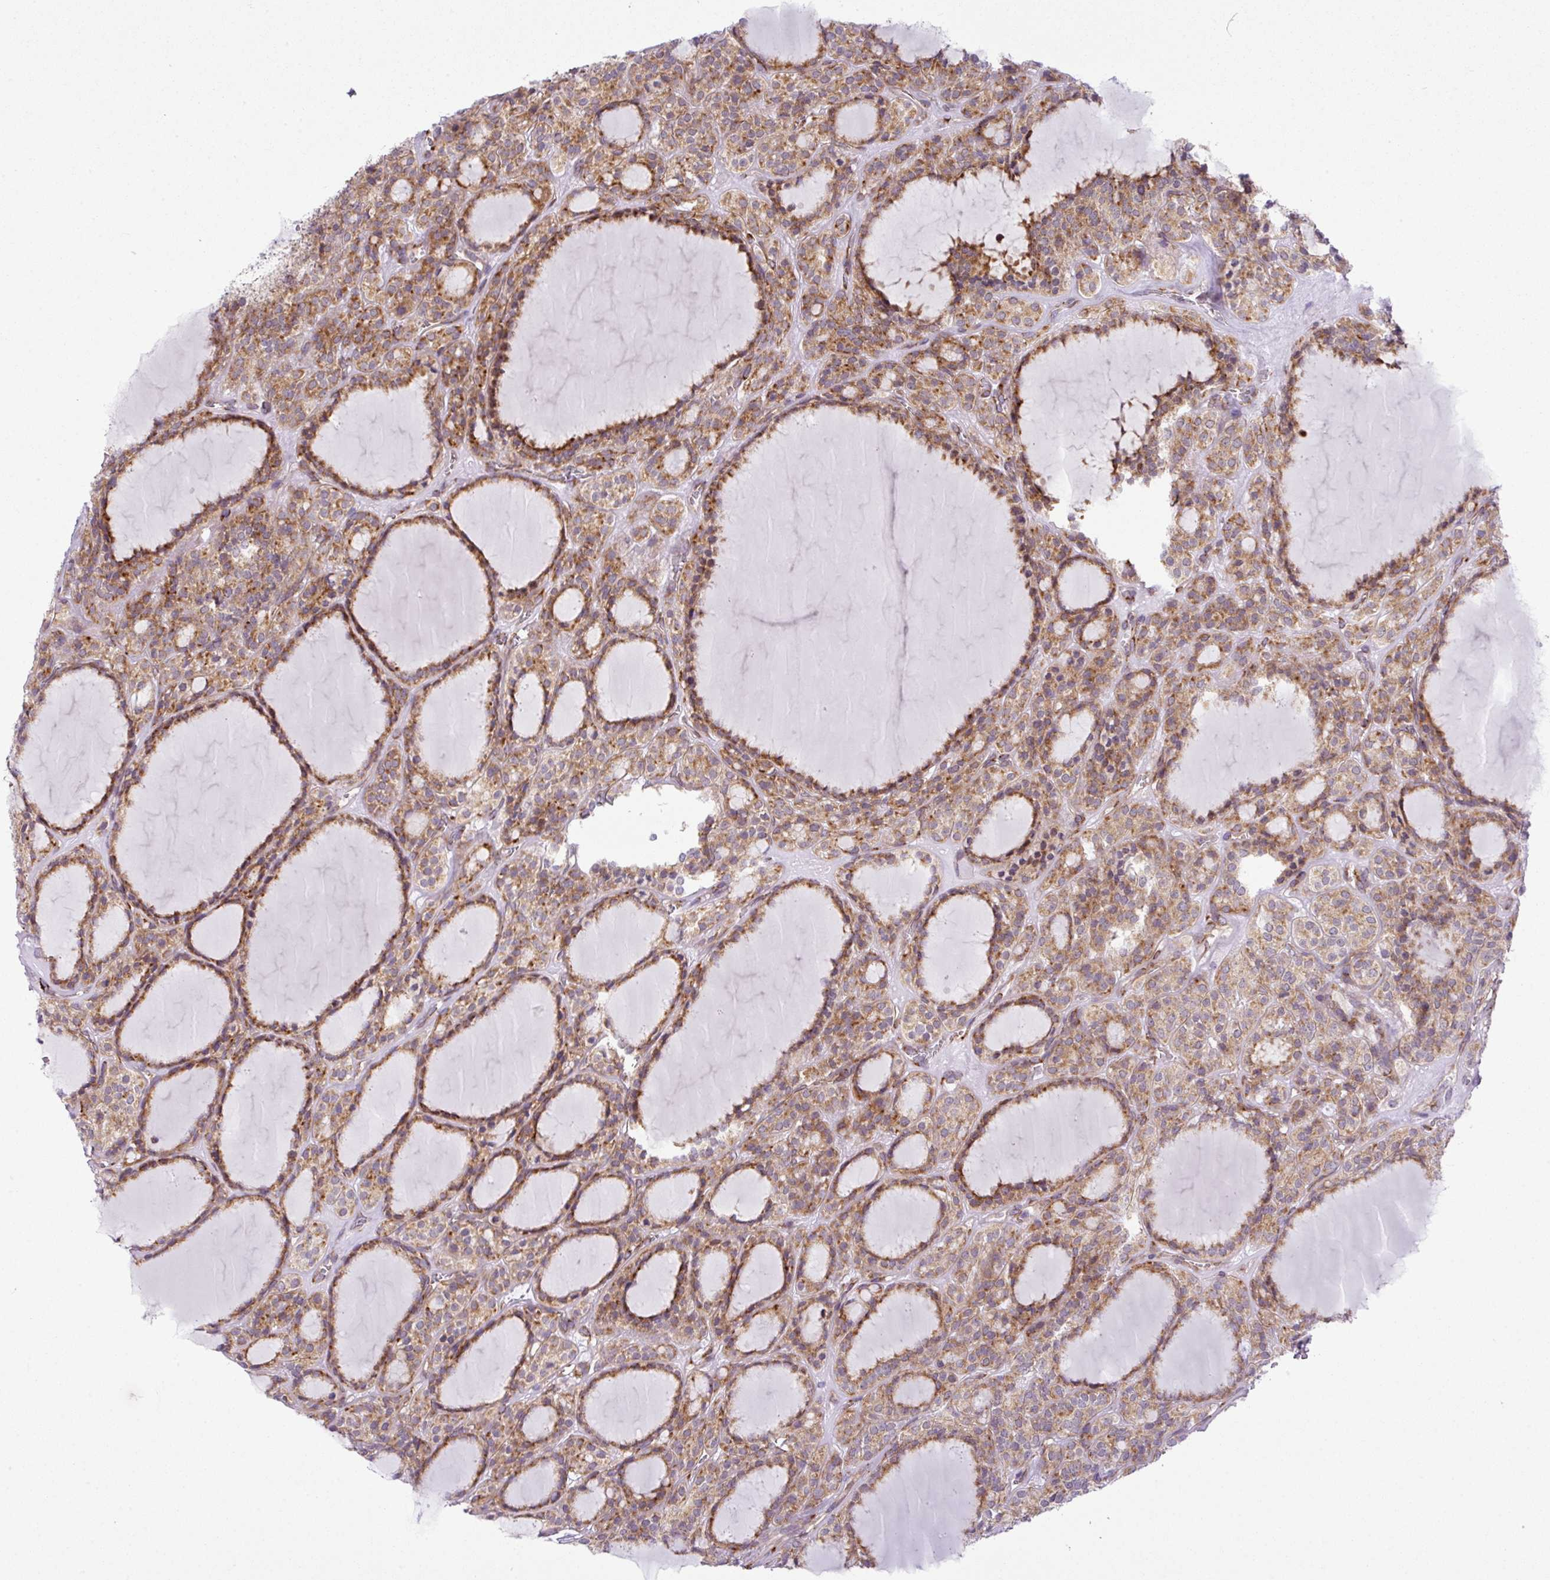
{"staining": {"intensity": "moderate", "quantity": ">75%", "location": "cytoplasmic/membranous"}, "tissue": "thyroid cancer", "cell_type": "Tumor cells", "image_type": "cancer", "snomed": [{"axis": "morphology", "description": "Follicular adenoma carcinoma, NOS"}, {"axis": "topography", "description": "Thyroid gland"}], "caption": "The photomicrograph demonstrates a brown stain indicating the presence of a protein in the cytoplasmic/membranous of tumor cells in thyroid cancer.", "gene": "CFAP97", "patient": {"sex": "female", "age": 63}}